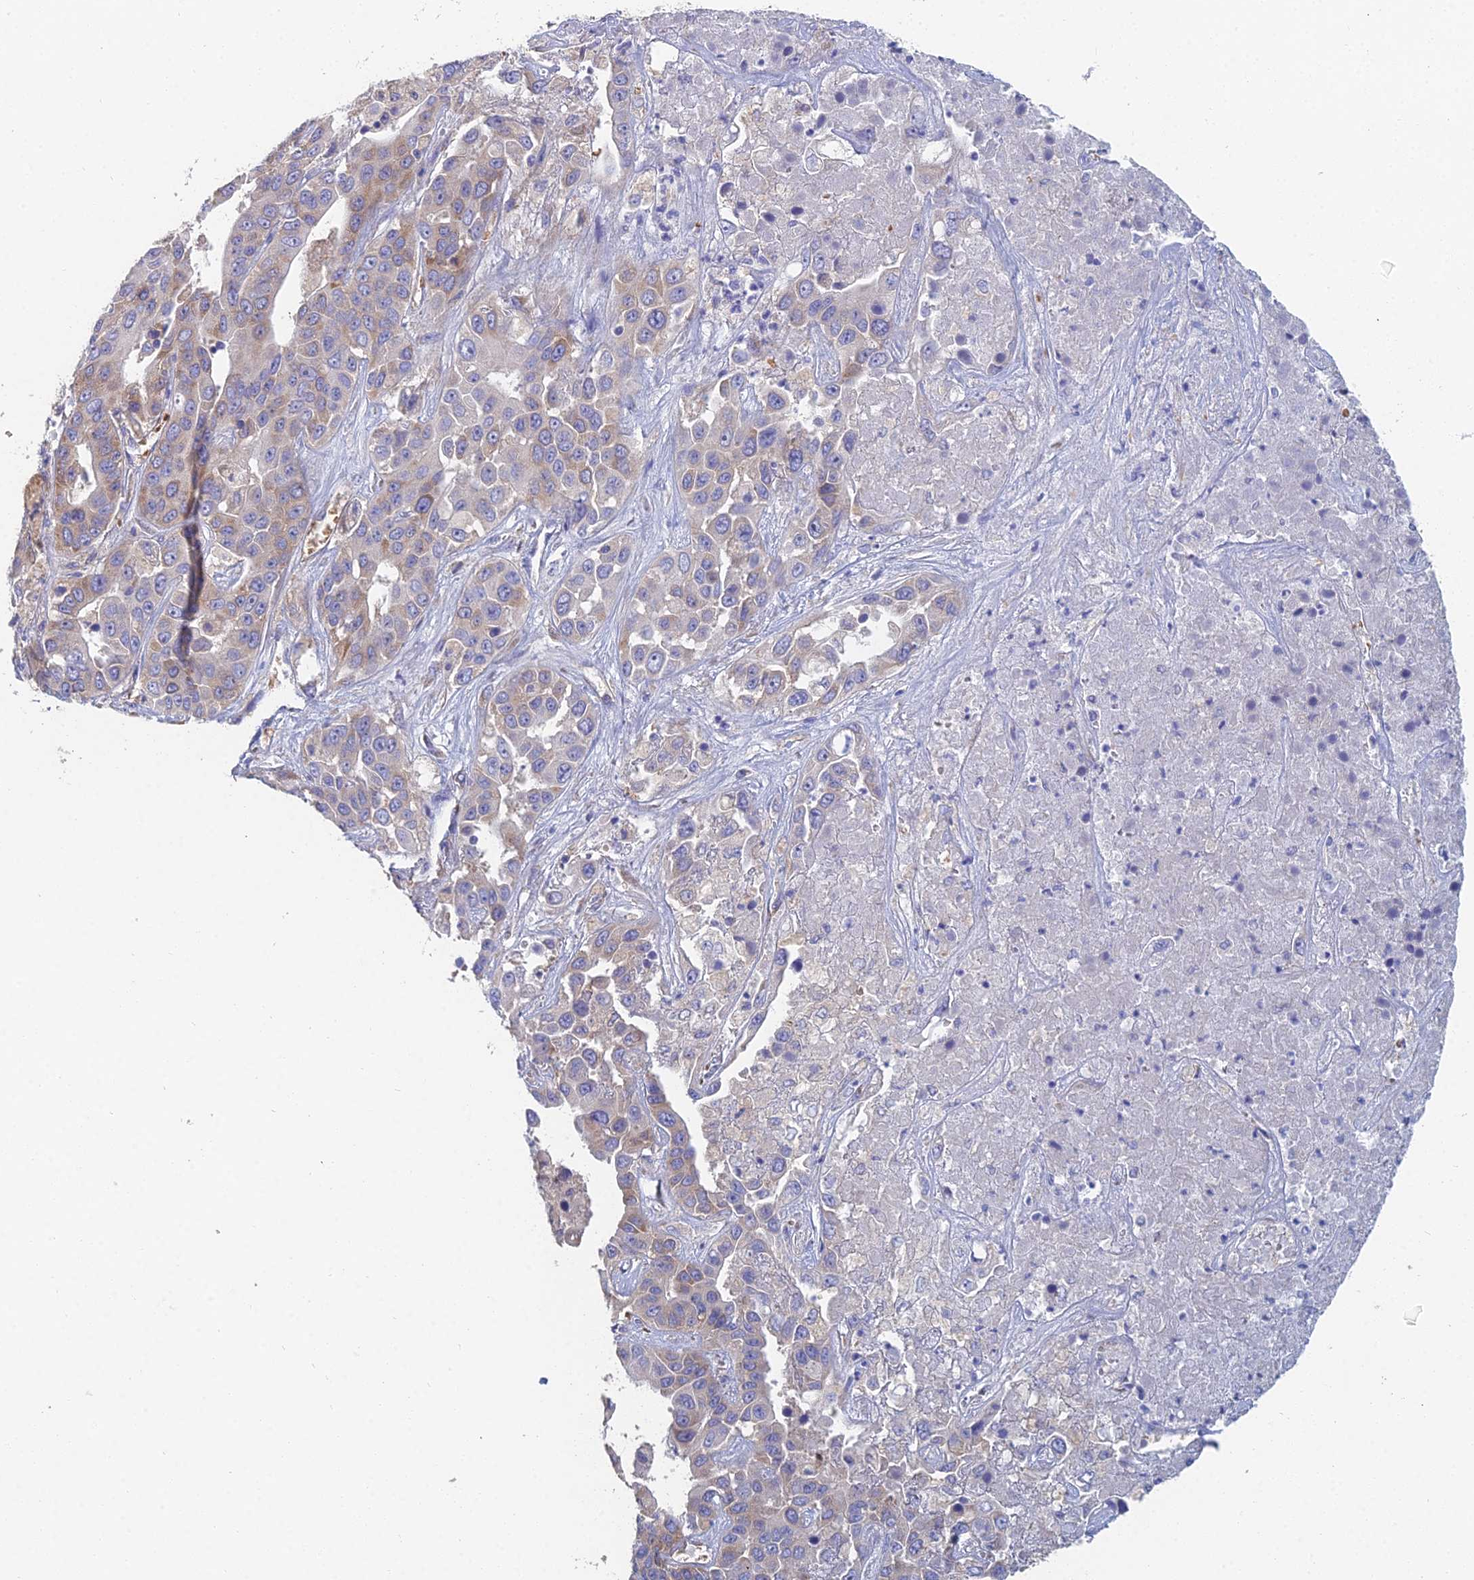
{"staining": {"intensity": "weak", "quantity": "<25%", "location": "cytoplasmic/membranous"}, "tissue": "liver cancer", "cell_type": "Tumor cells", "image_type": "cancer", "snomed": [{"axis": "morphology", "description": "Cholangiocarcinoma"}, {"axis": "topography", "description": "Liver"}], "caption": "An image of liver cancer stained for a protein displays no brown staining in tumor cells. (DAB immunohistochemistry (IHC) visualized using brightfield microscopy, high magnification).", "gene": "ELOF1", "patient": {"sex": "female", "age": 52}}